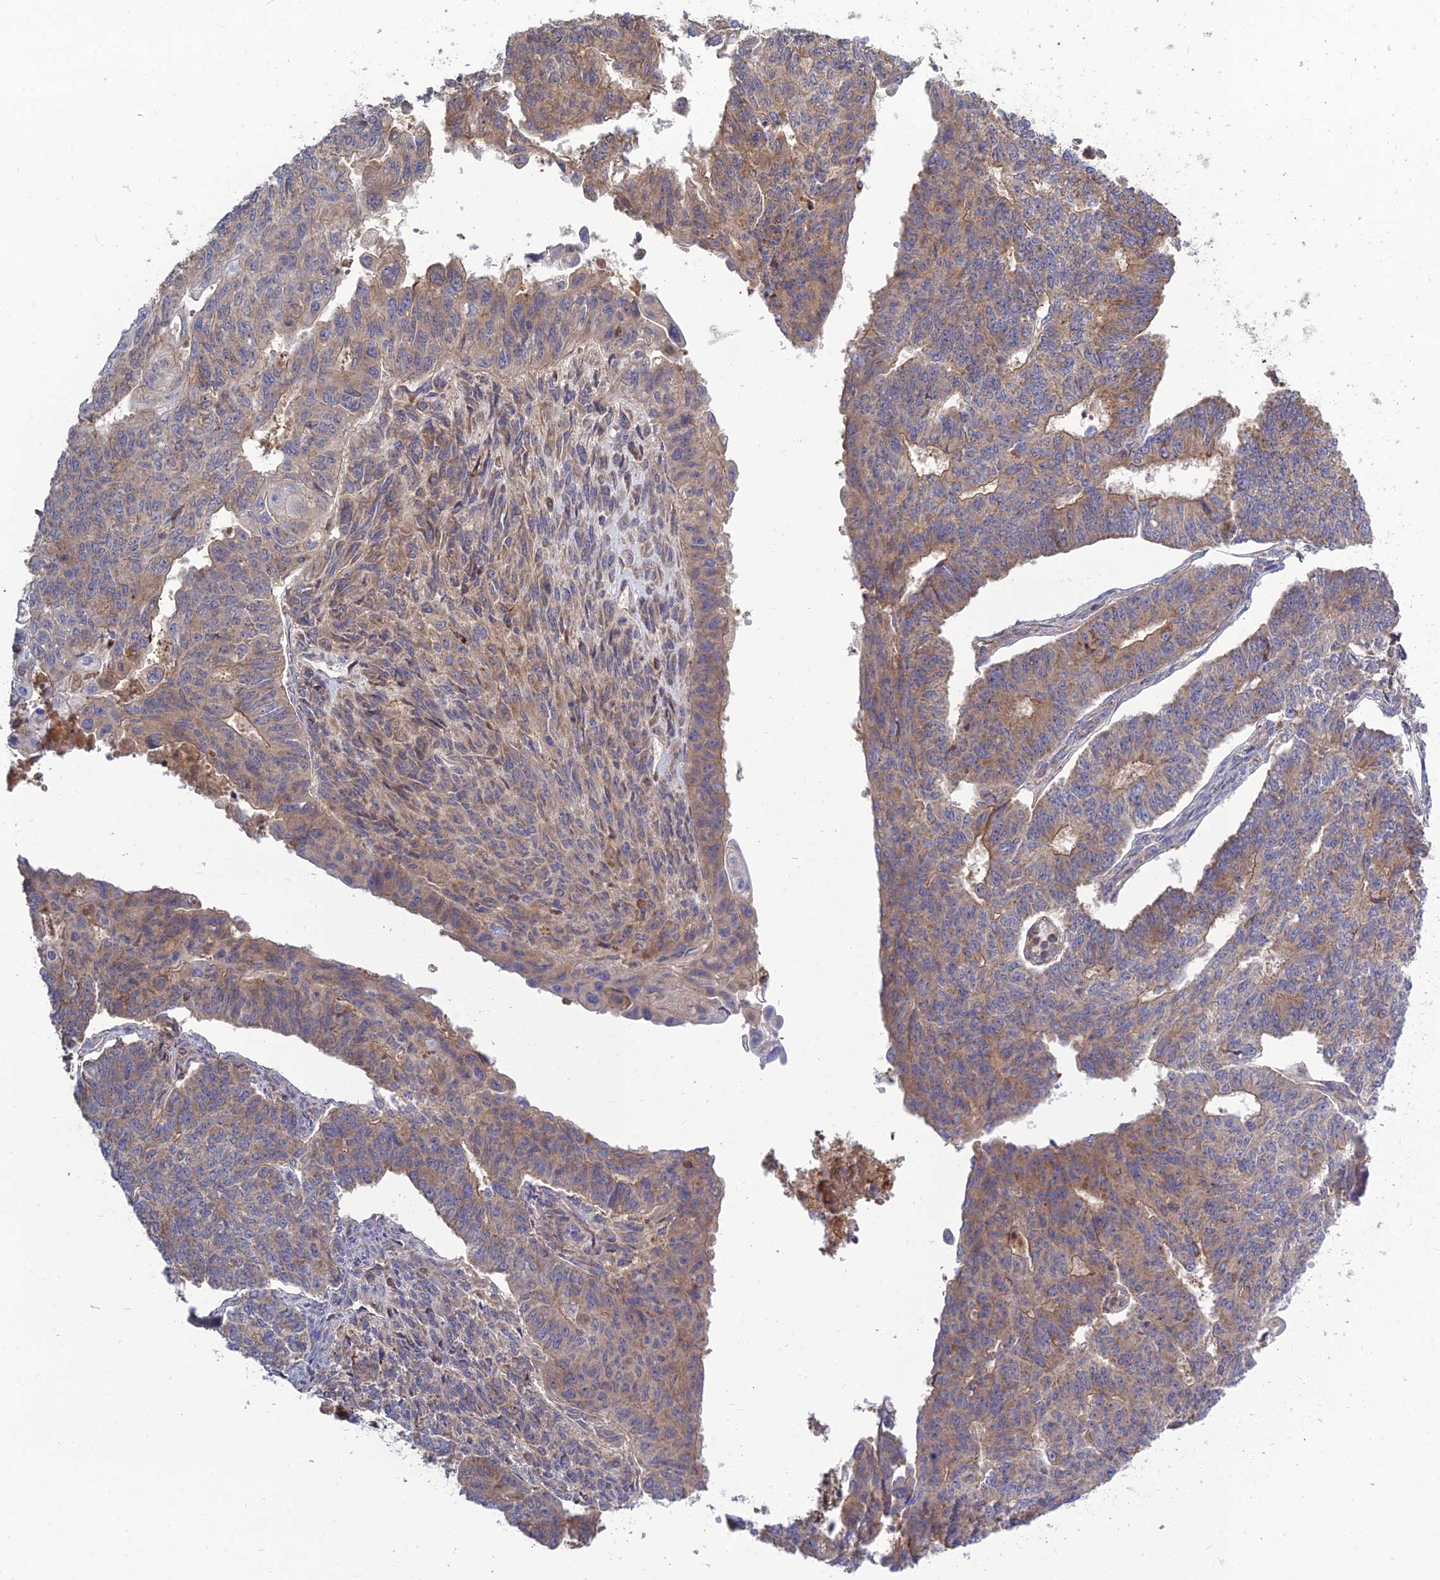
{"staining": {"intensity": "moderate", "quantity": "<25%", "location": "cytoplasmic/membranous"}, "tissue": "endometrial cancer", "cell_type": "Tumor cells", "image_type": "cancer", "snomed": [{"axis": "morphology", "description": "Adenocarcinoma, NOS"}, {"axis": "topography", "description": "Endometrium"}], "caption": "This micrograph demonstrates immunohistochemistry staining of adenocarcinoma (endometrial), with low moderate cytoplasmic/membranous expression in approximately <25% of tumor cells.", "gene": "RIC8B", "patient": {"sex": "female", "age": 32}}